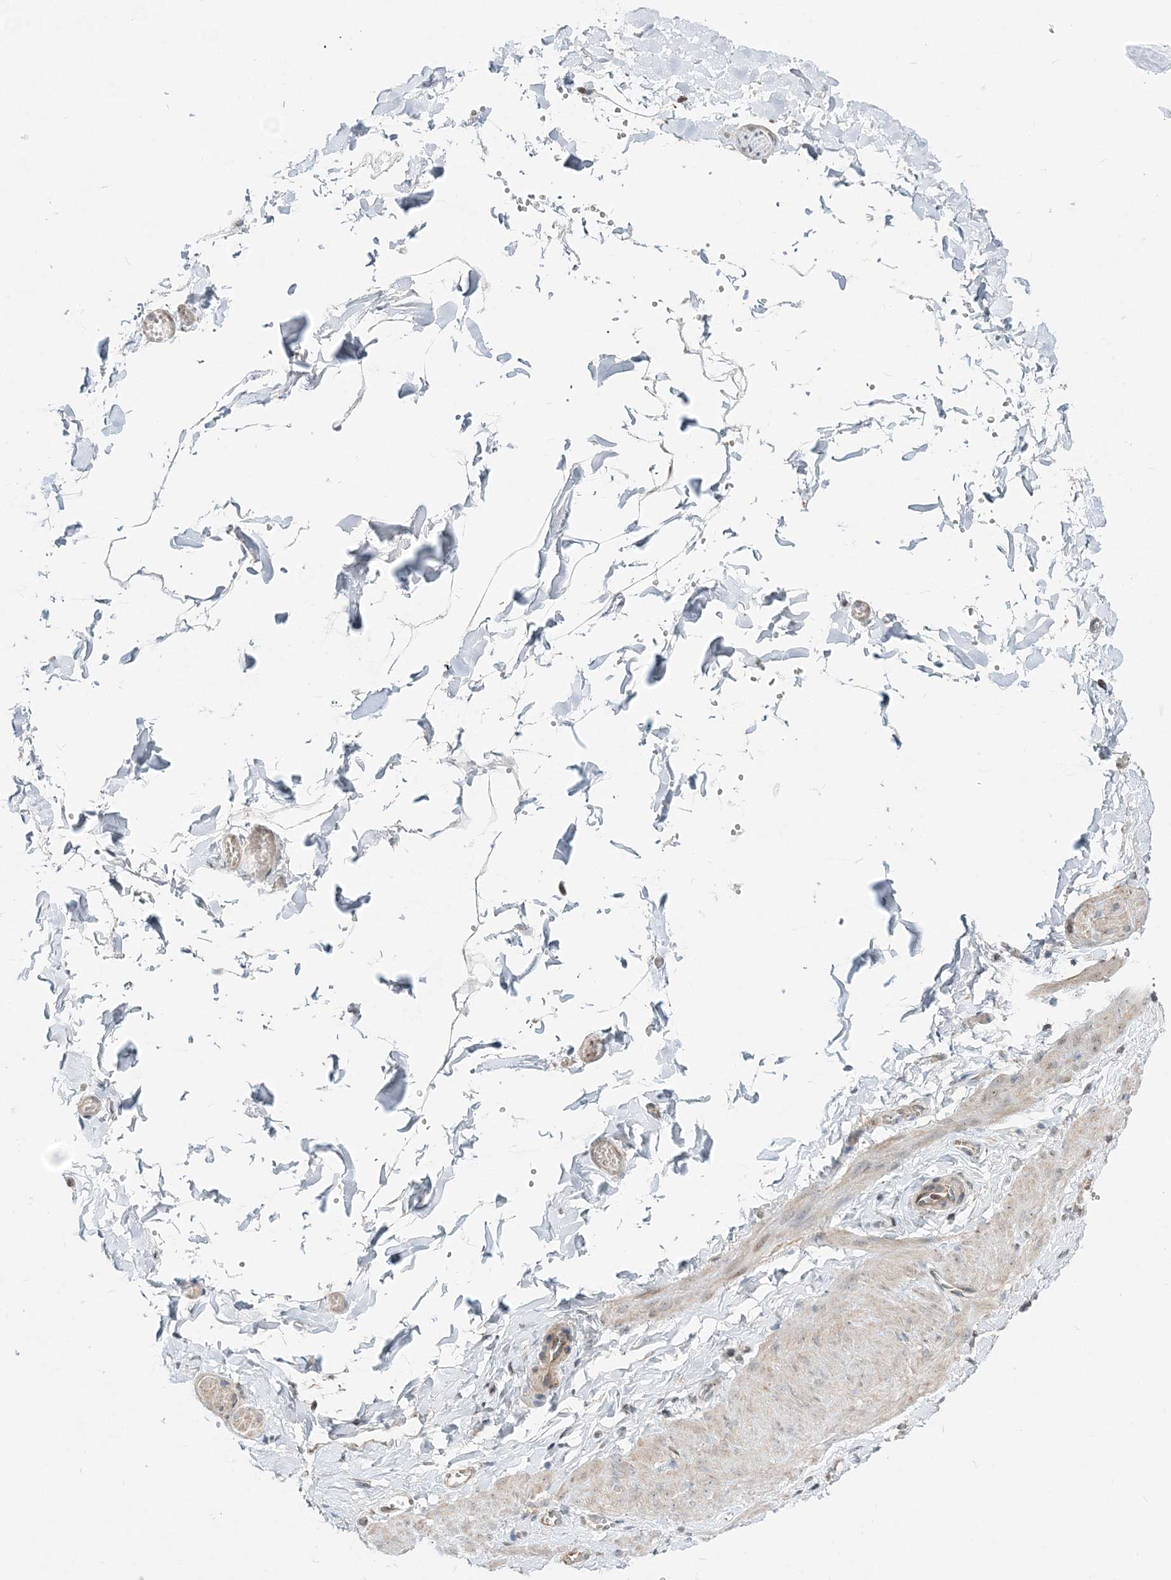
{"staining": {"intensity": "negative", "quantity": "none", "location": "none"}, "tissue": "adipose tissue", "cell_type": "Adipocytes", "image_type": "normal", "snomed": [{"axis": "morphology", "description": "Normal tissue, NOS"}, {"axis": "topography", "description": "Gallbladder"}, {"axis": "topography", "description": "Peripheral nerve tissue"}], "caption": "High magnification brightfield microscopy of unremarkable adipose tissue stained with DAB (brown) and counterstained with hematoxylin (blue): adipocytes show no significant staining. (Immunohistochemistry, brightfield microscopy, high magnification).", "gene": "CXXC5", "patient": {"sex": "male", "age": 38}}